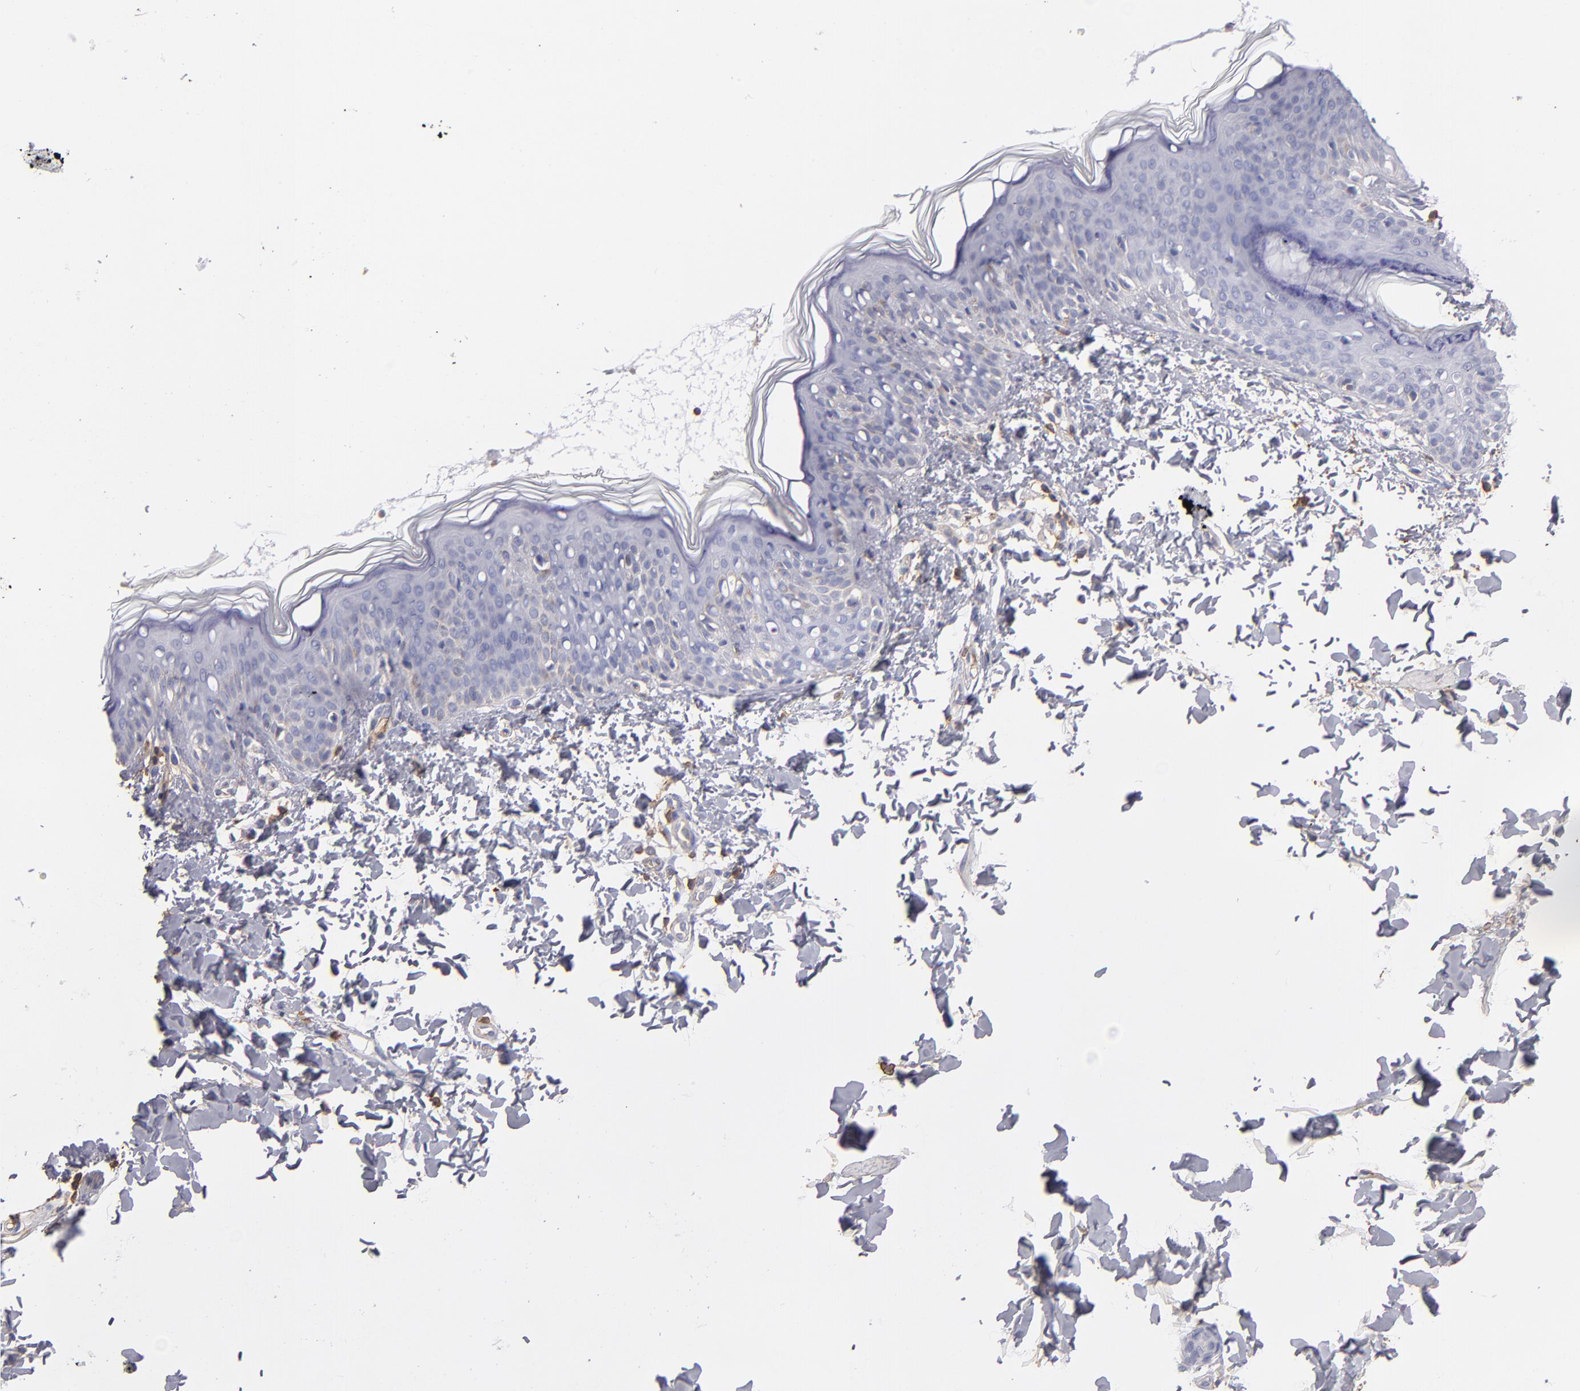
{"staining": {"intensity": "negative", "quantity": "none", "location": "none"}, "tissue": "skin", "cell_type": "Fibroblasts", "image_type": "normal", "snomed": [{"axis": "morphology", "description": "Normal tissue, NOS"}, {"axis": "topography", "description": "Skin"}], "caption": "DAB (3,3'-diaminobenzidine) immunohistochemical staining of unremarkable human skin shows no significant positivity in fibroblasts.", "gene": "ABCB1", "patient": {"sex": "female", "age": 4}}